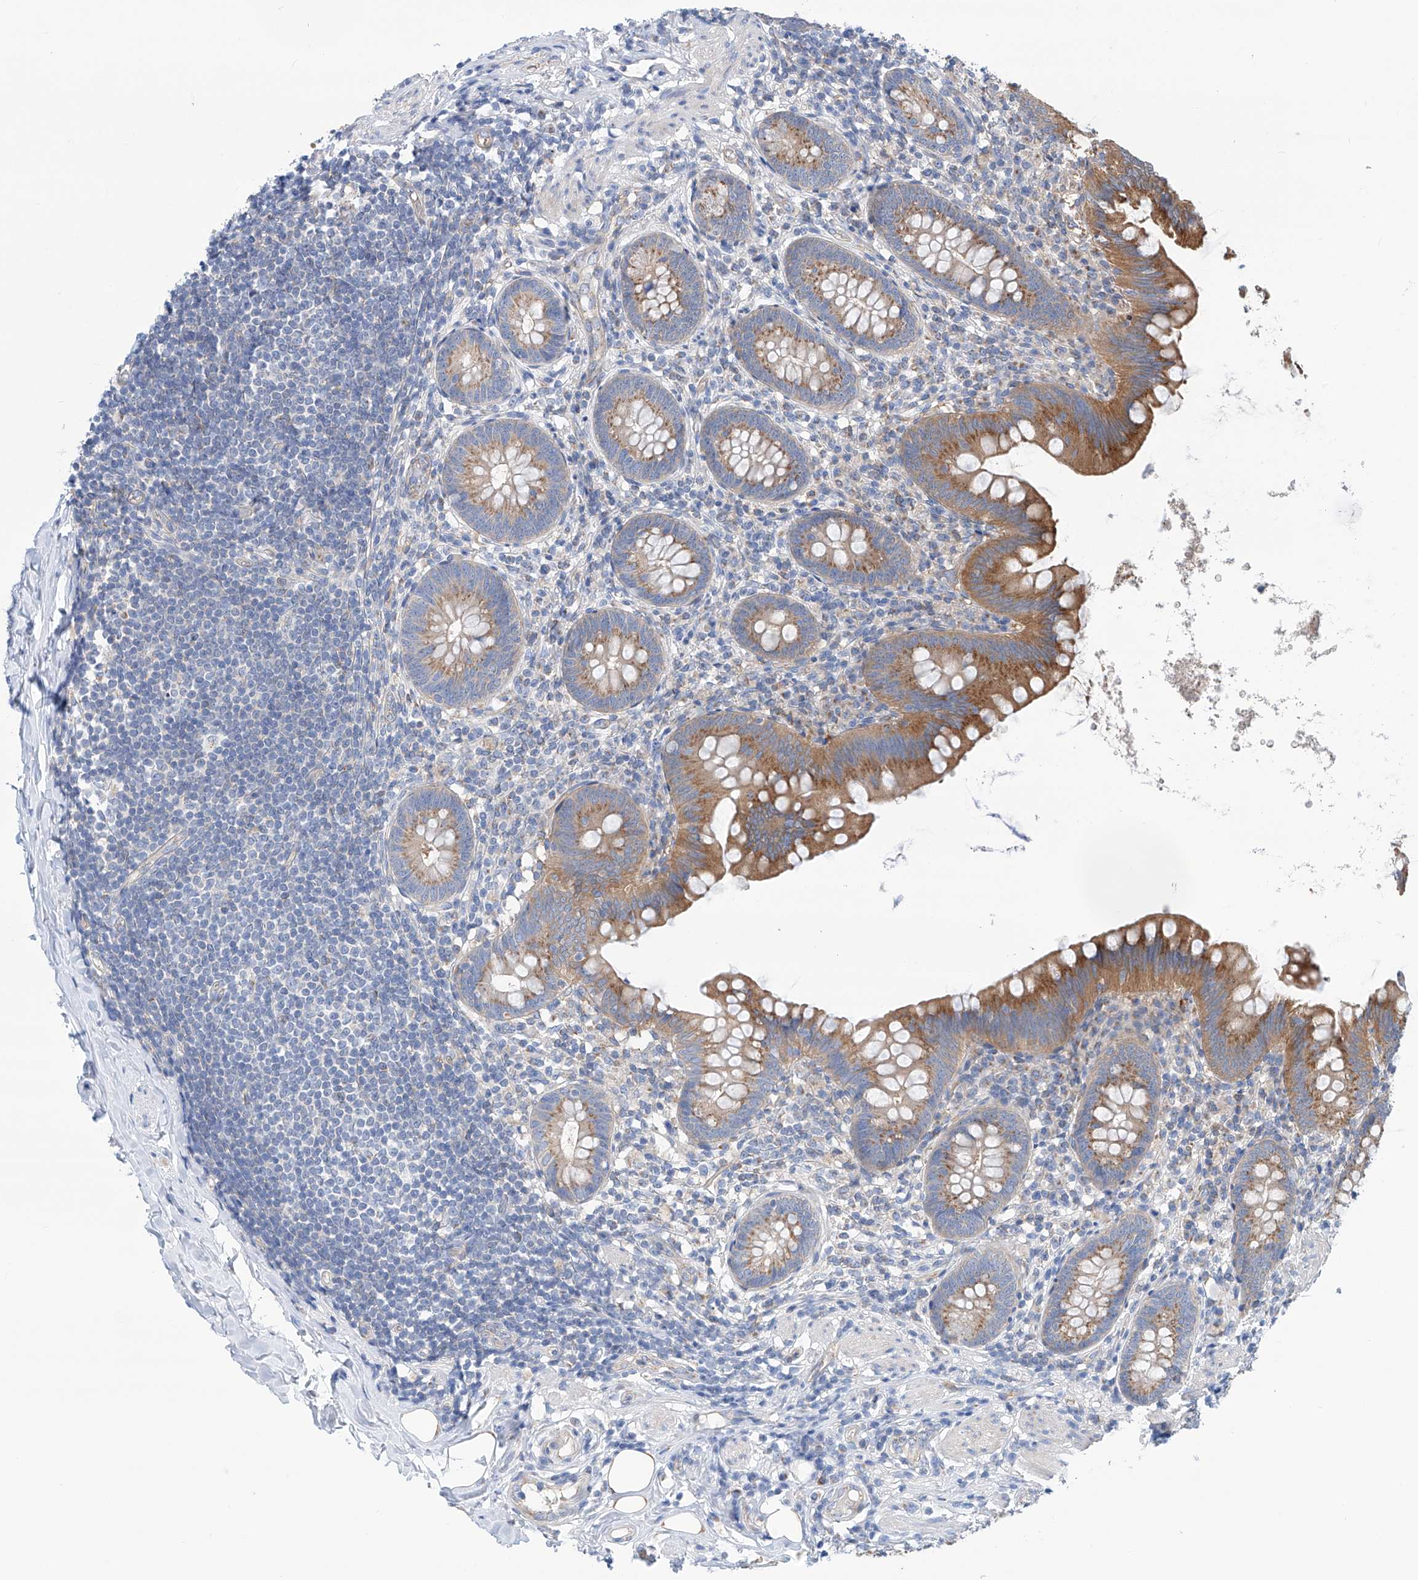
{"staining": {"intensity": "moderate", "quantity": ">75%", "location": "cytoplasmic/membranous"}, "tissue": "appendix", "cell_type": "Glandular cells", "image_type": "normal", "snomed": [{"axis": "morphology", "description": "Normal tissue, NOS"}, {"axis": "topography", "description": "Appendix"}], "caption": "Brown immunohistochemical staining in unremarkable appendix demonstrates moderate cytoplasmic/membranous staining in approximately >75% of glandular cells.", "gene": "SLC22A7", "patient": {"sex": "female", "age": 62}}